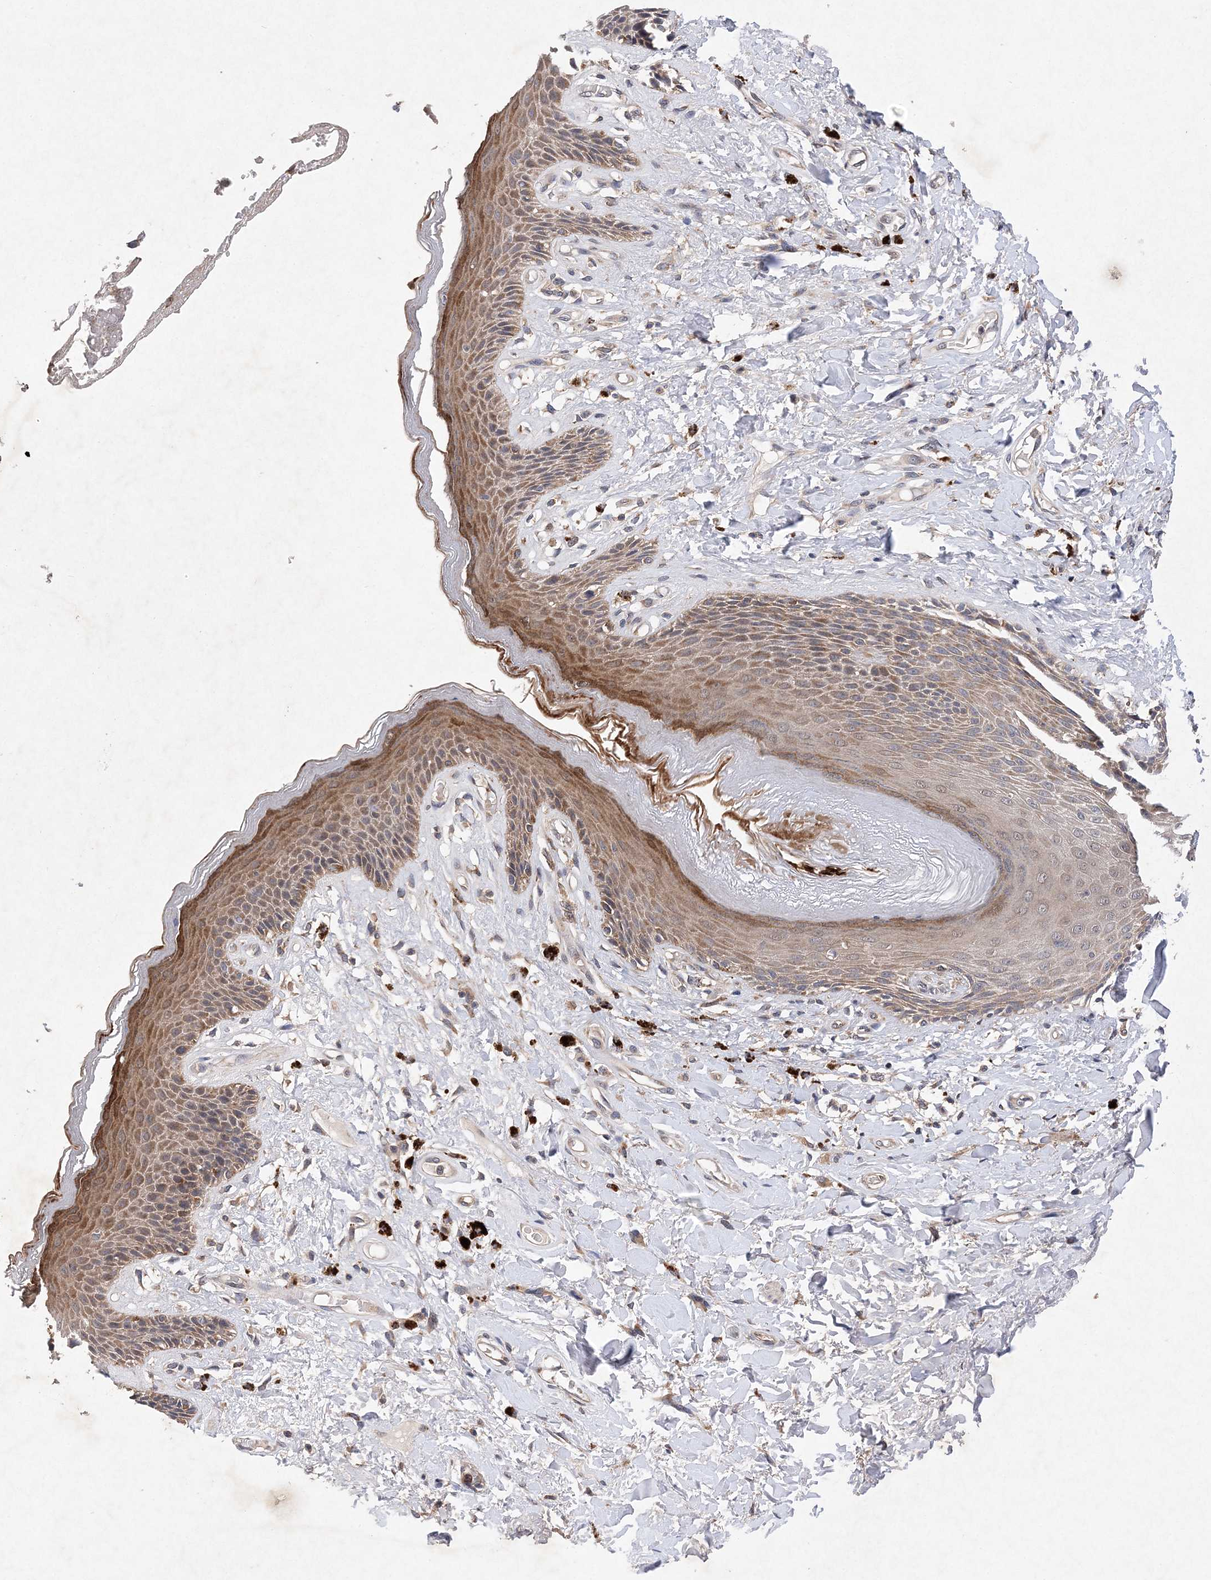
{"staining": {"intensity": "moderate", "quantity": ">75%", "location": "cytoplasmic/membranous"}, "tissue": "skin", "cell_type": "Epidermal cells", "image_type": "normal", "snomed": [{"axis": "morphology", "description": "Normal tissue, NOS"}, {"axis": "topography", "description": "Anal"}], "caption": "Human skin stained for a protein (brown) exhibits moderate cytoplasmic/membranous positive positivity in about >75% of epidermal cells.", "gene": "PROSER1", "patient": {"sex": "female", "age": 78}}